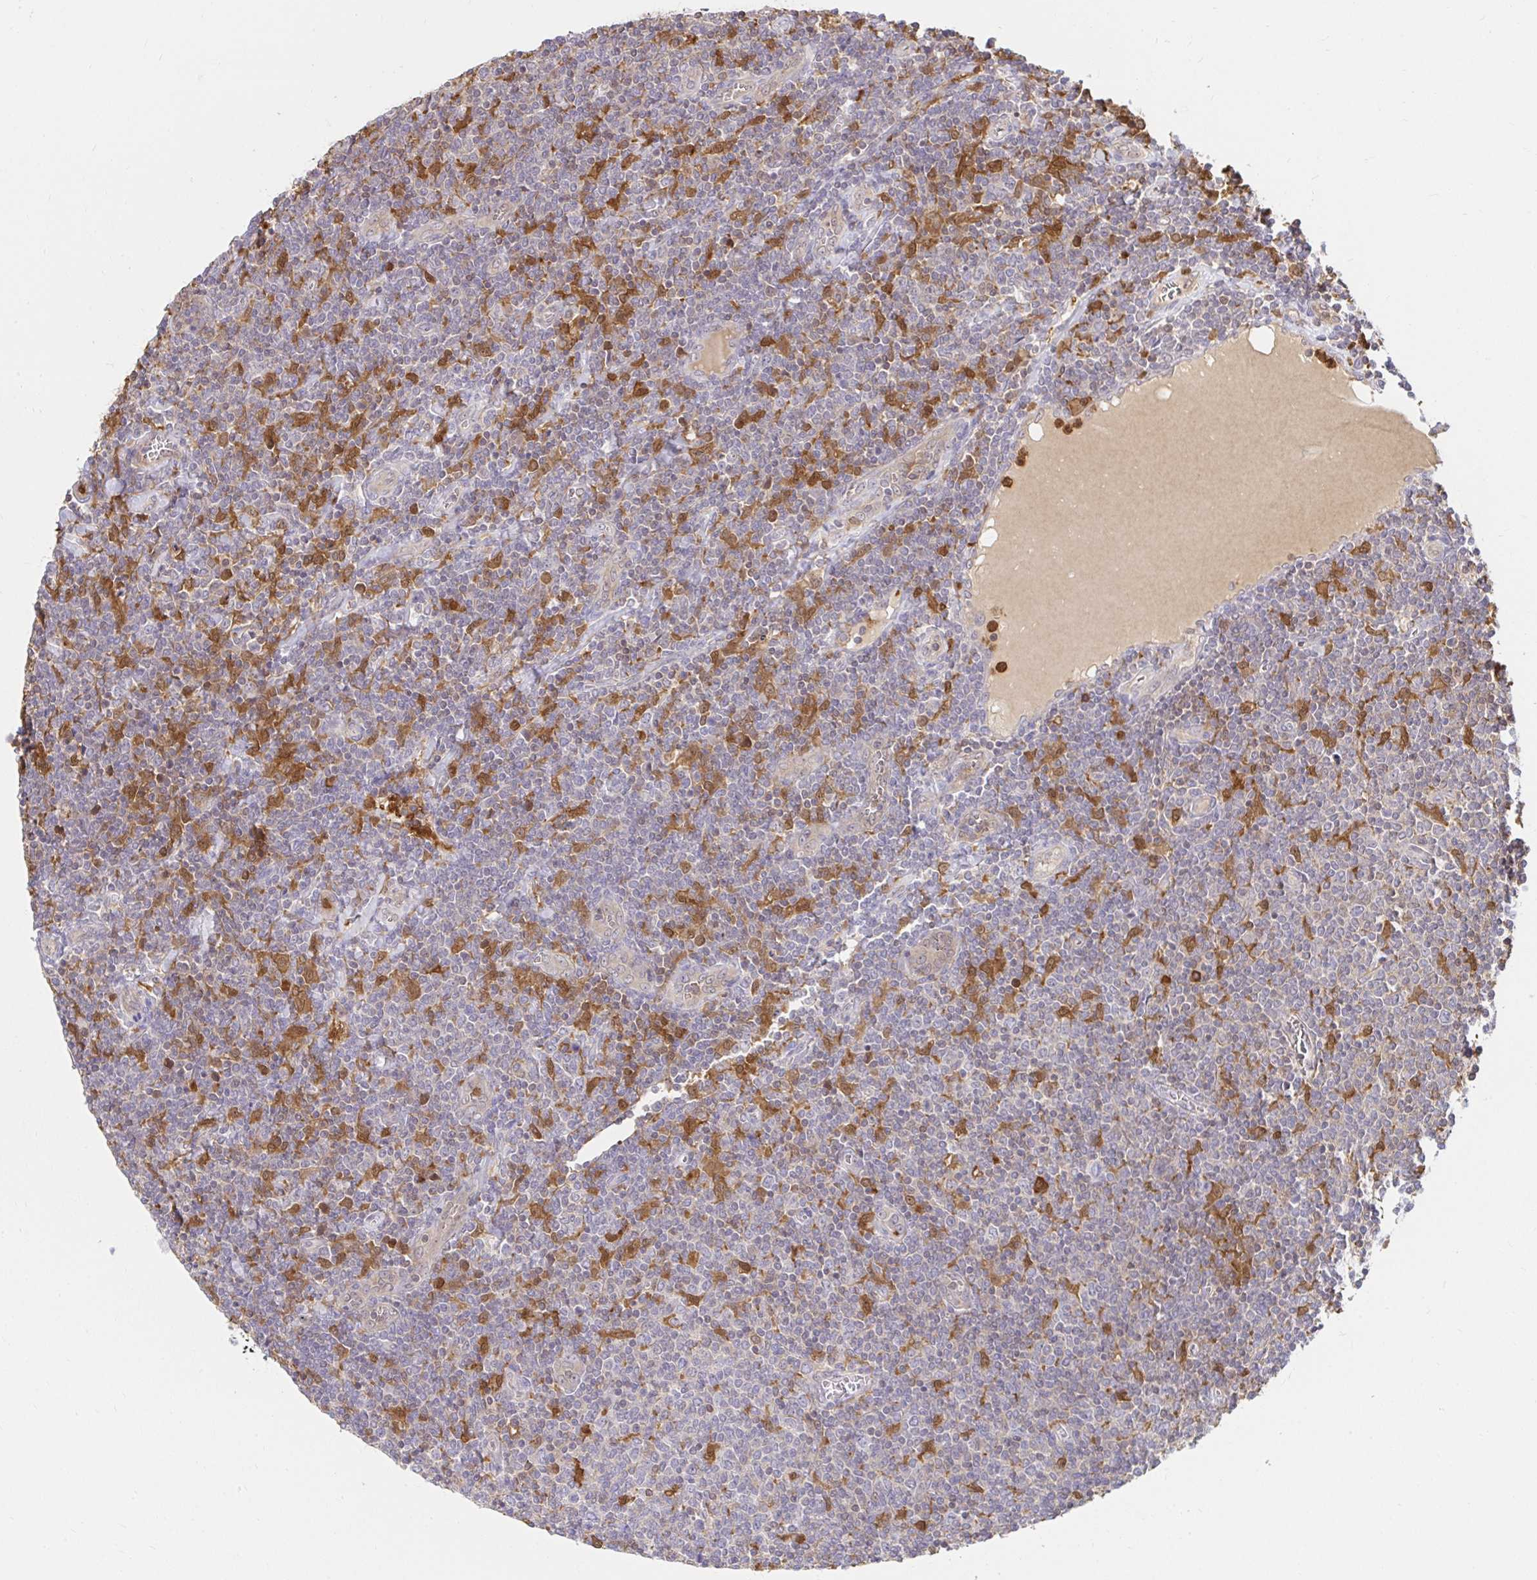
{"staining": {"intensity": "negative", "quantity": "none", "location": "none"}, "tissue": "lymphoma", "cell_type": "Tumor cells", "image_type": "cancer", "snomed": [{"axis": "morphology", "description": "Malignant lymphoma, non-Hodgkin's type, Low grade"}, {"axis": "topography", "description": "Lymph node"}], "caption": "The image exhibits no significant expression in tumor cells of lymphoma. (Stains: DAB immunohistochemistry with hematoxylin counter stain, Microscopy: brightfield microscopy at high magnification).", "gene": "PYCARD", "patient": {"sex": "male", "age": 52}}